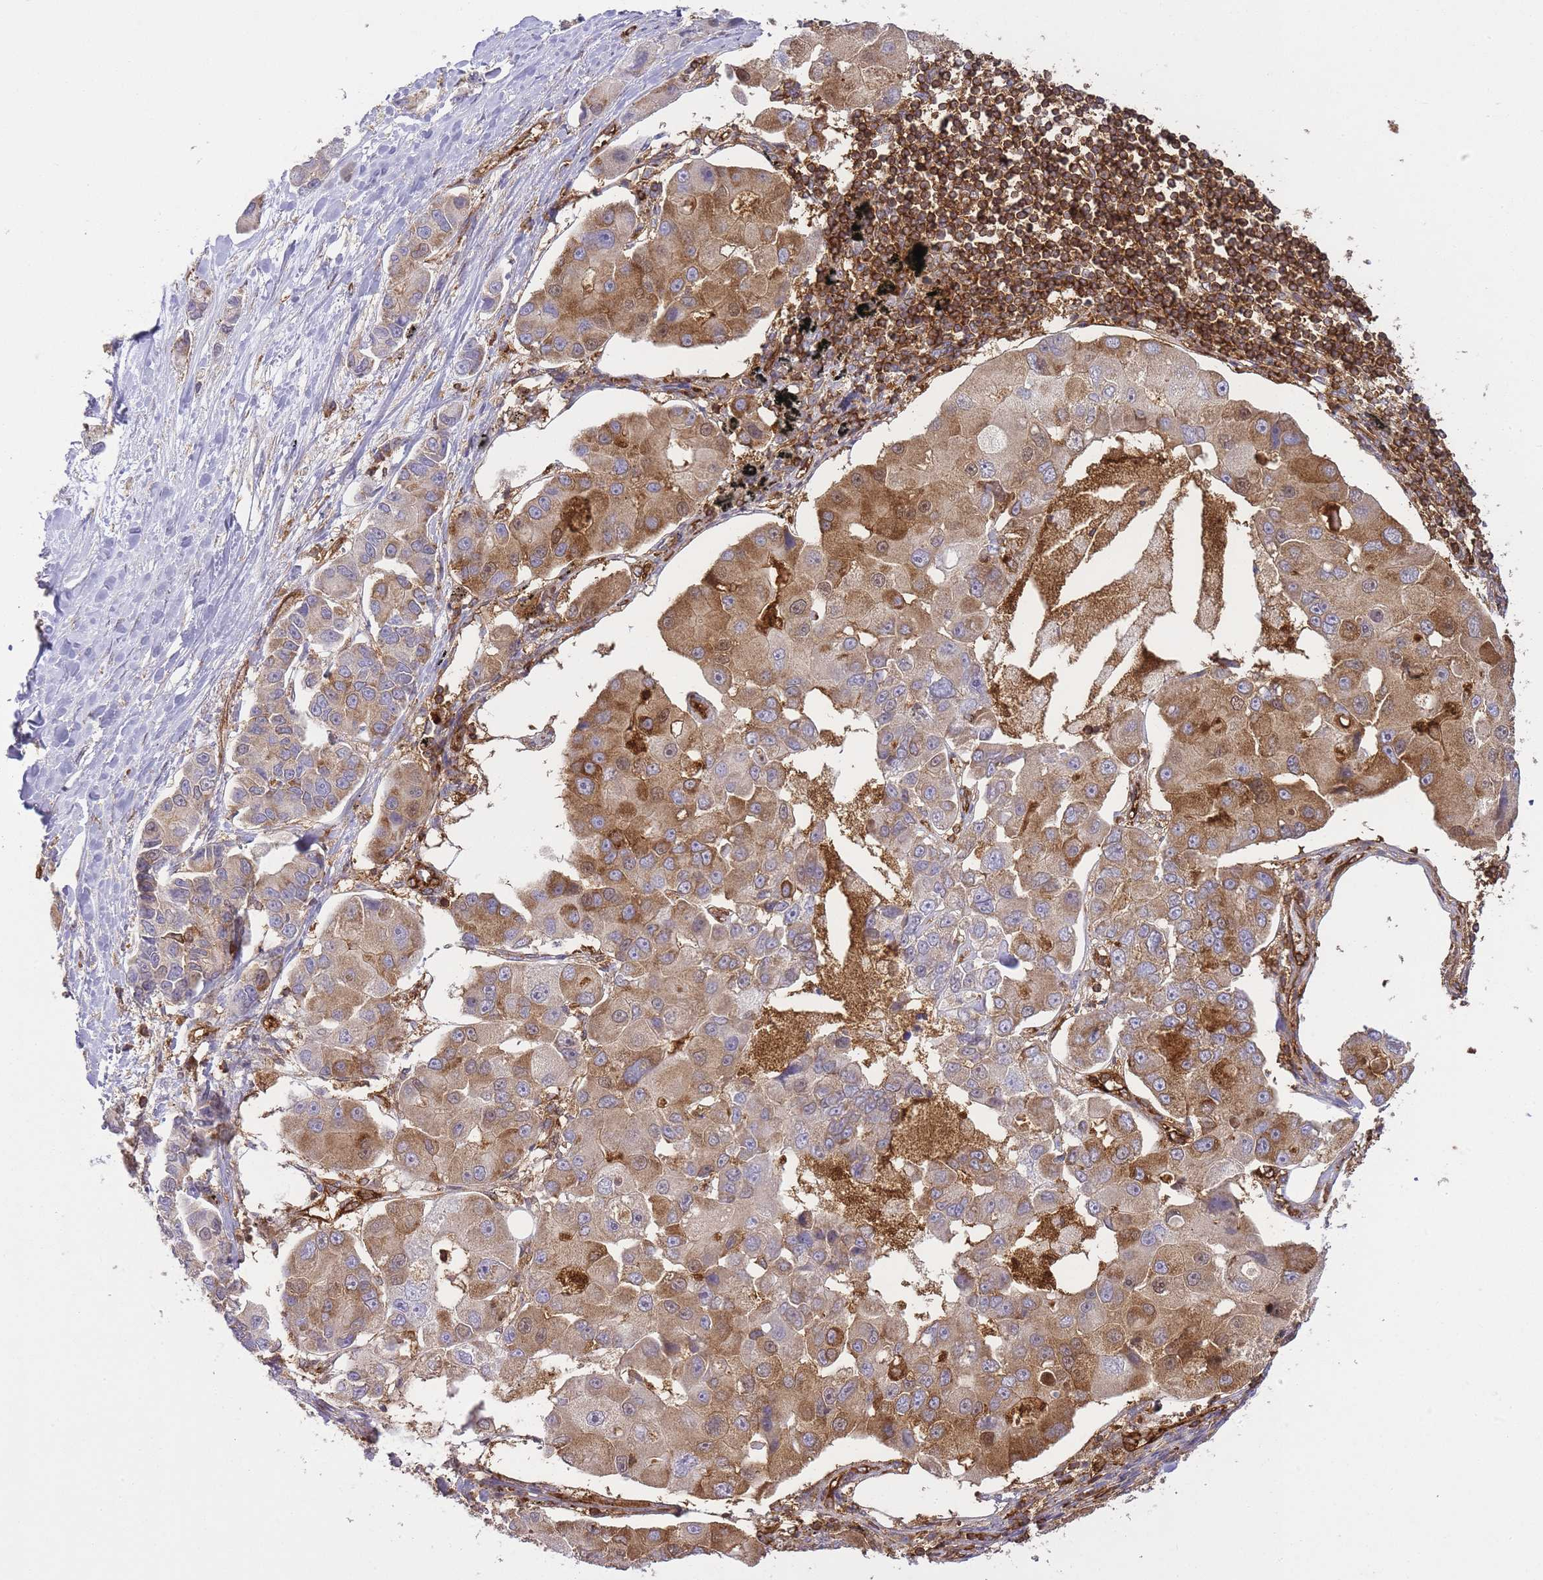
{"staining": {"intensity": "moderate", "quantity": ">75%", "location": "cytoplasmic/membranous"}, "tissue": "lung cancer", "cell_type": "Tumor cells", "image_type": "cancer", "snomed": [{"axis": "morphology", "description": "Adenocarcinoma, NOS"}, {"axis": "topography", "description": "Lung"}], "caption": "Human adenocarcinoma (lung) stained with a brown dye displays moderate cytoplasmic/membranous positive expression in about >75% of tumor cells.", "gene": "MSN", "patient": {"sex": "female", "age": 54}}